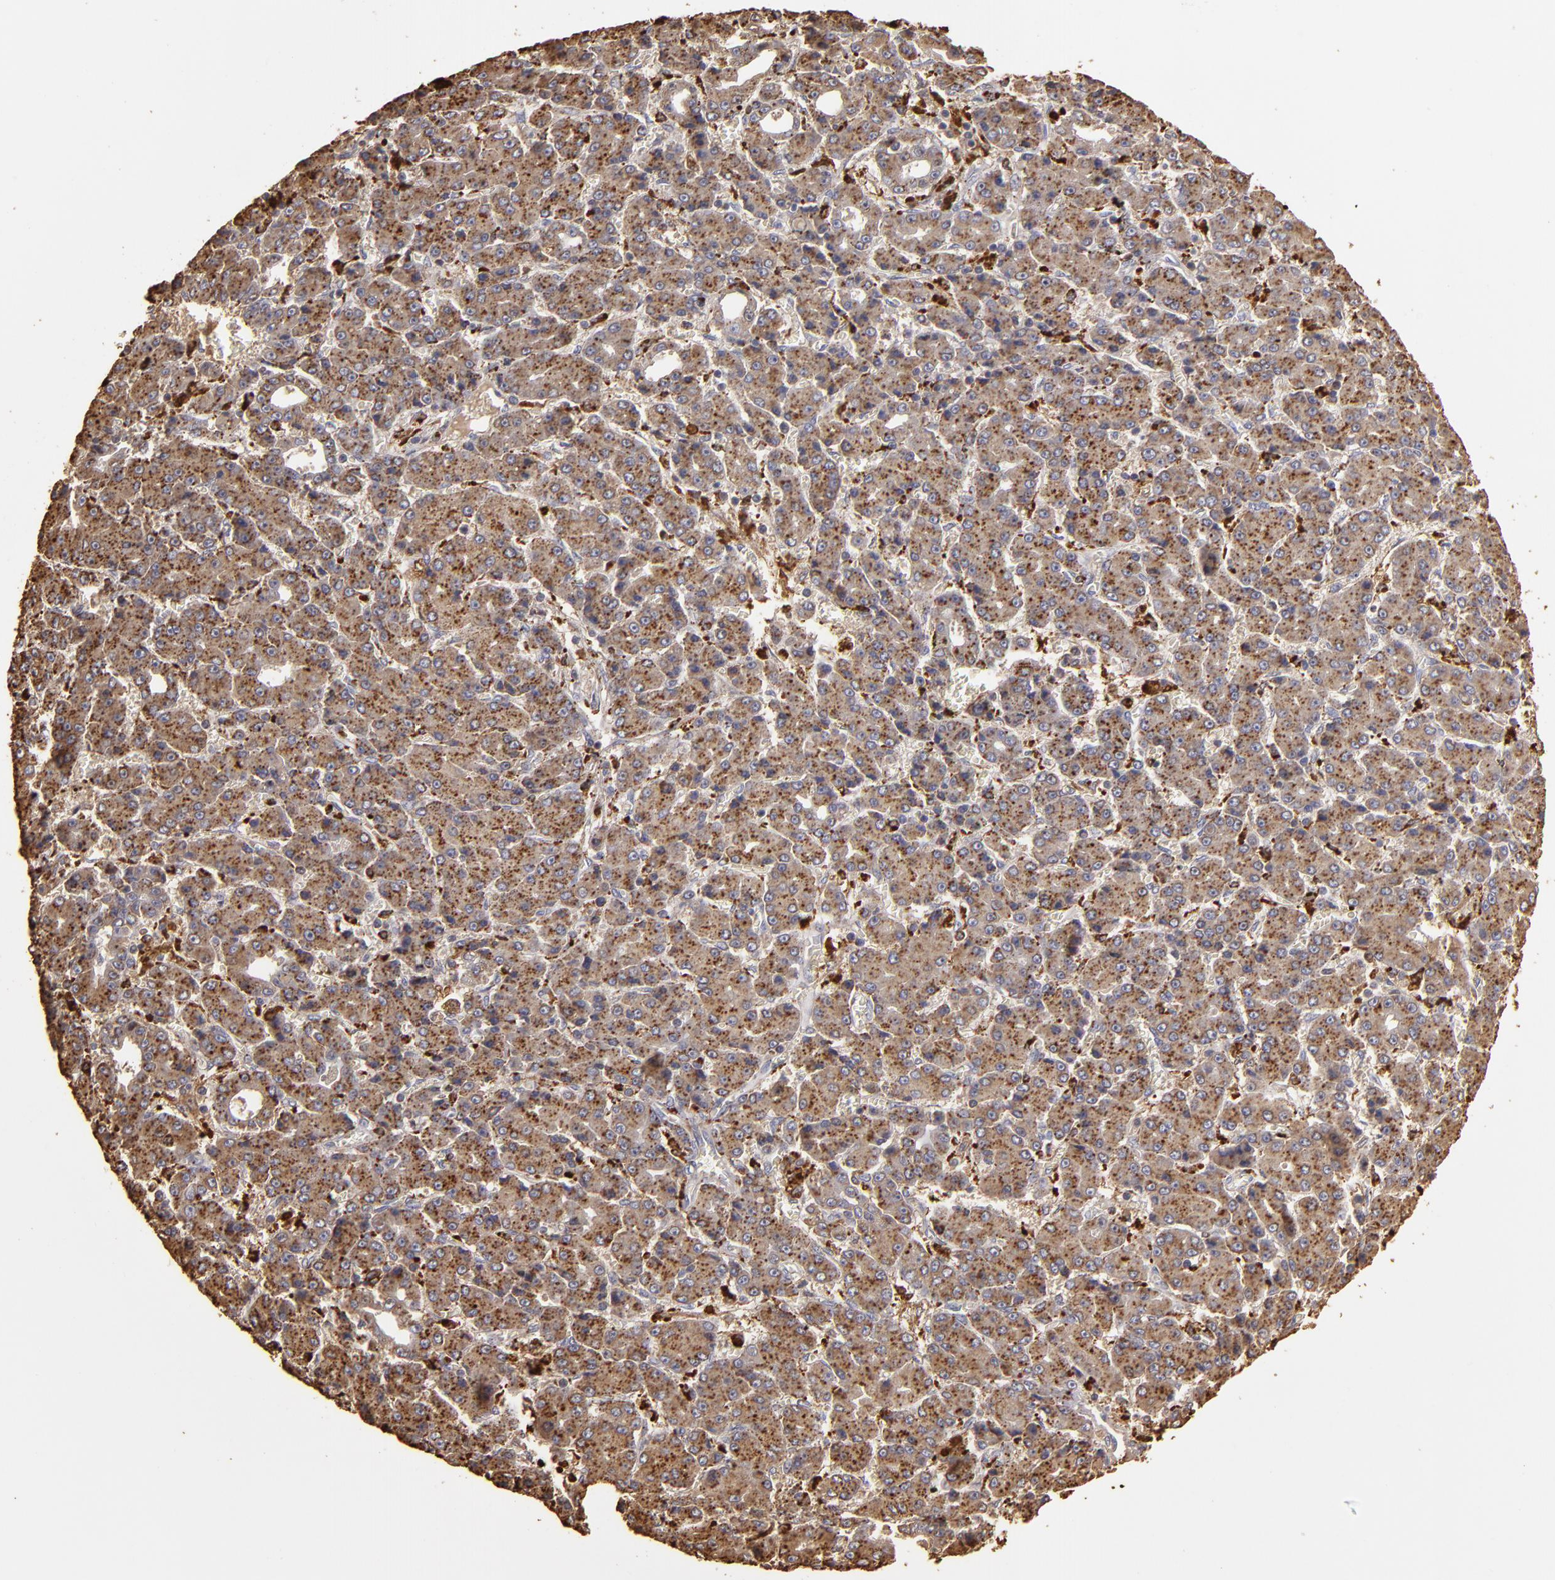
{"staining": {"intensity": "strong", "quantity": ">75%", "location": "cytoplasmic/membranous"}, "tissue": "liver cancer", "cell_type": "Tumor cells", "image_type": "cancer", "snomed": [{"axis": "morphology", "description": "Carcinoma, Hepatocellular, NOS"}, {"axis": "topography", "description": "Liver"}], "caption": "Immunohistochemical staining of human liver cancer displays high levels of strong cytoplasmic/membranous positivity in about >75% of tumor cells.", "gene": "TRAF1", "patient": {"sex": "male", "age": 69}}